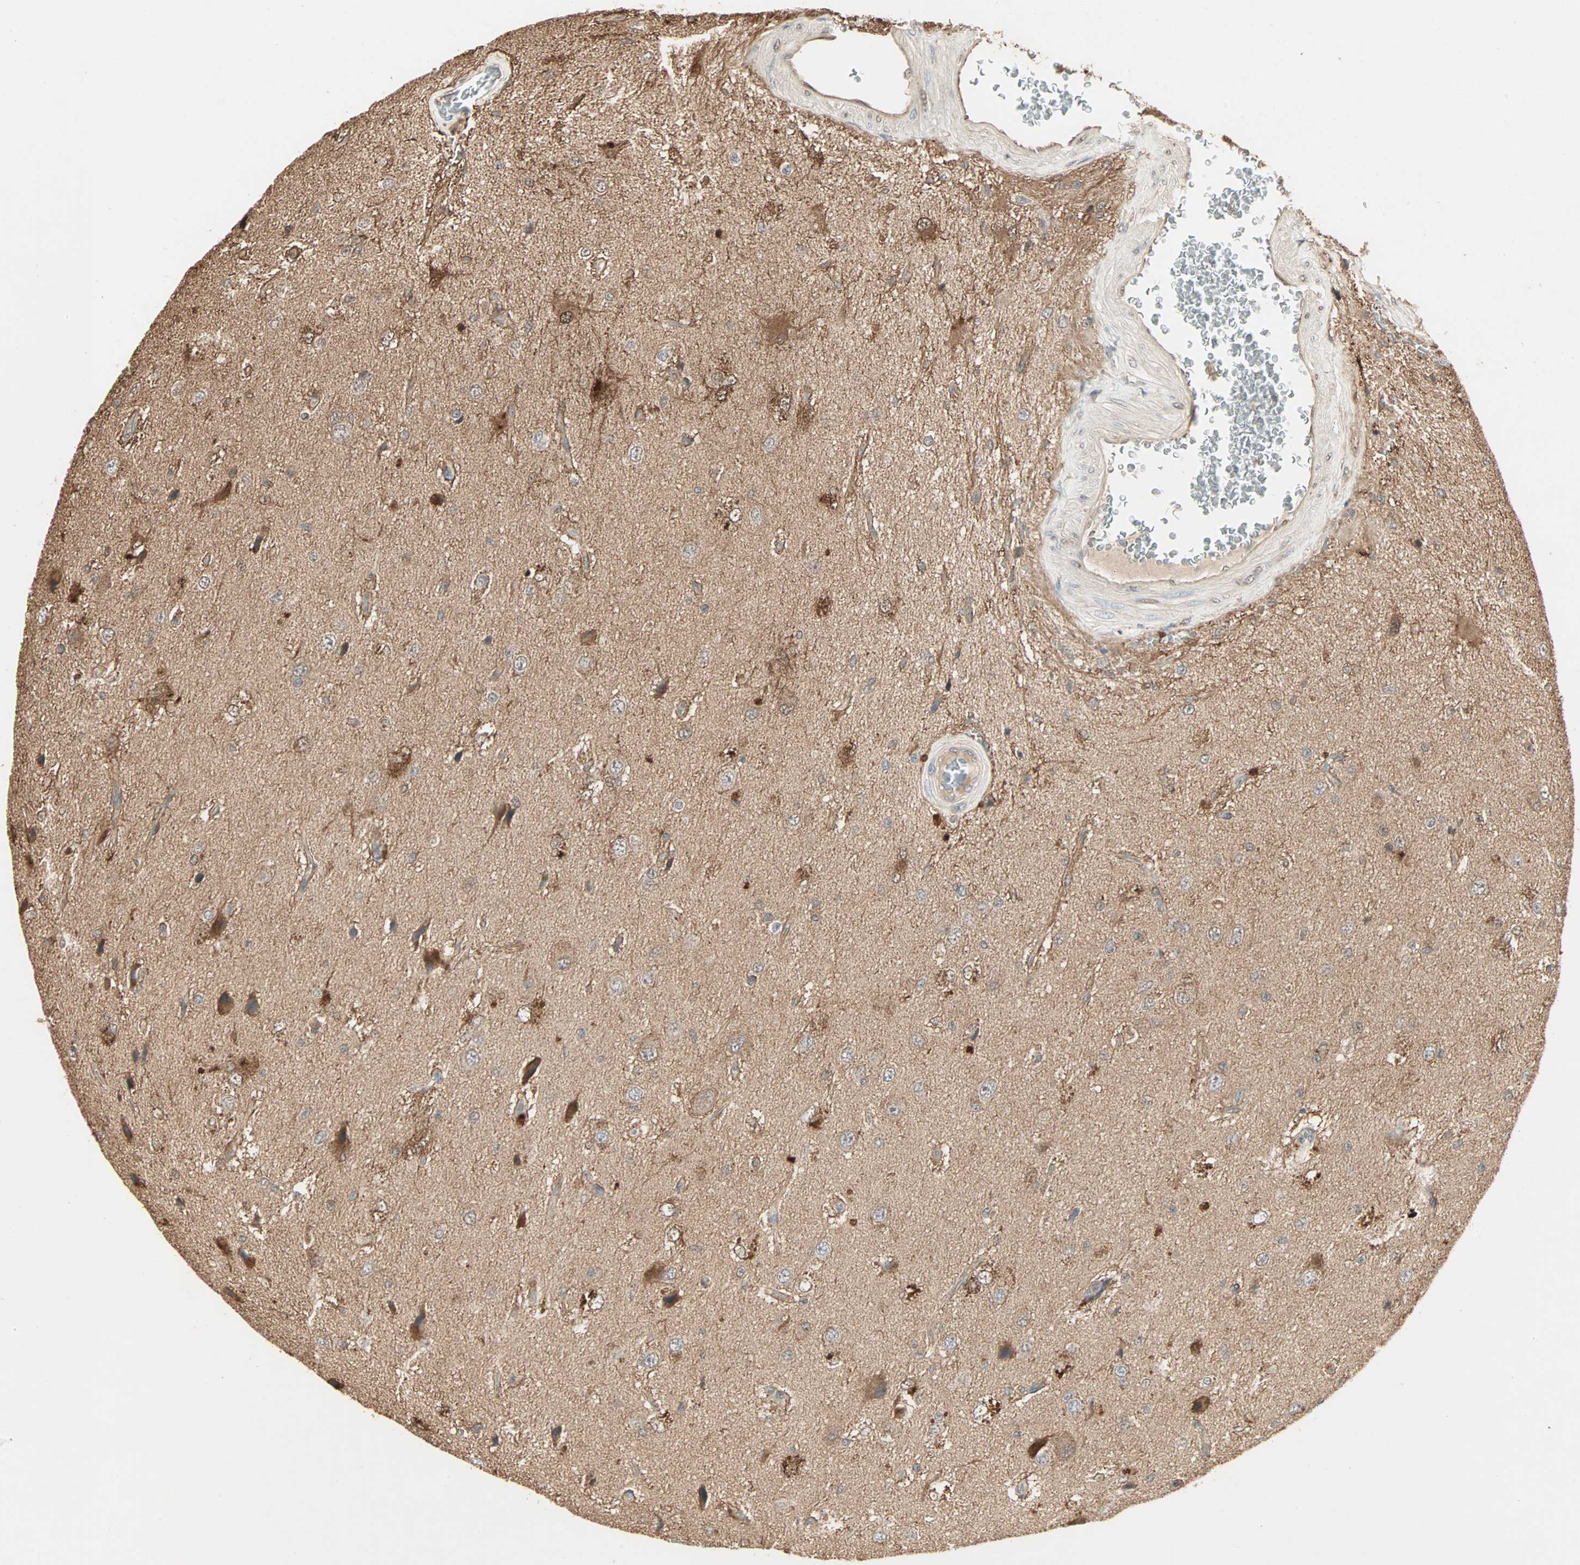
{"staining": {"intensity": "weak", "quantity": ">75%", "location": "cytoplasmic/membranous,nuclear"}, "tissue": "glioma", "cell_type": "Tumor cells", "image_type": "cancer", "snomed": [{"axis": "morphology", "description": "Glioma, malignant, High grade"}, {"axis": "topography", "description": "pancreas cauda"}], "caption": "High-magnification brightfield microscopy of glioma stained with DAB (3,3'-diaminobenzidine) (brown) and counterstained with hematoxylin (blue). tumor cells exhibit weak cytoplasmic/membranous and nuclear positivity is seen in approximately>75% of cells.", "gene": "DRG2", "patient": {"sex": "male", "age": 60}}